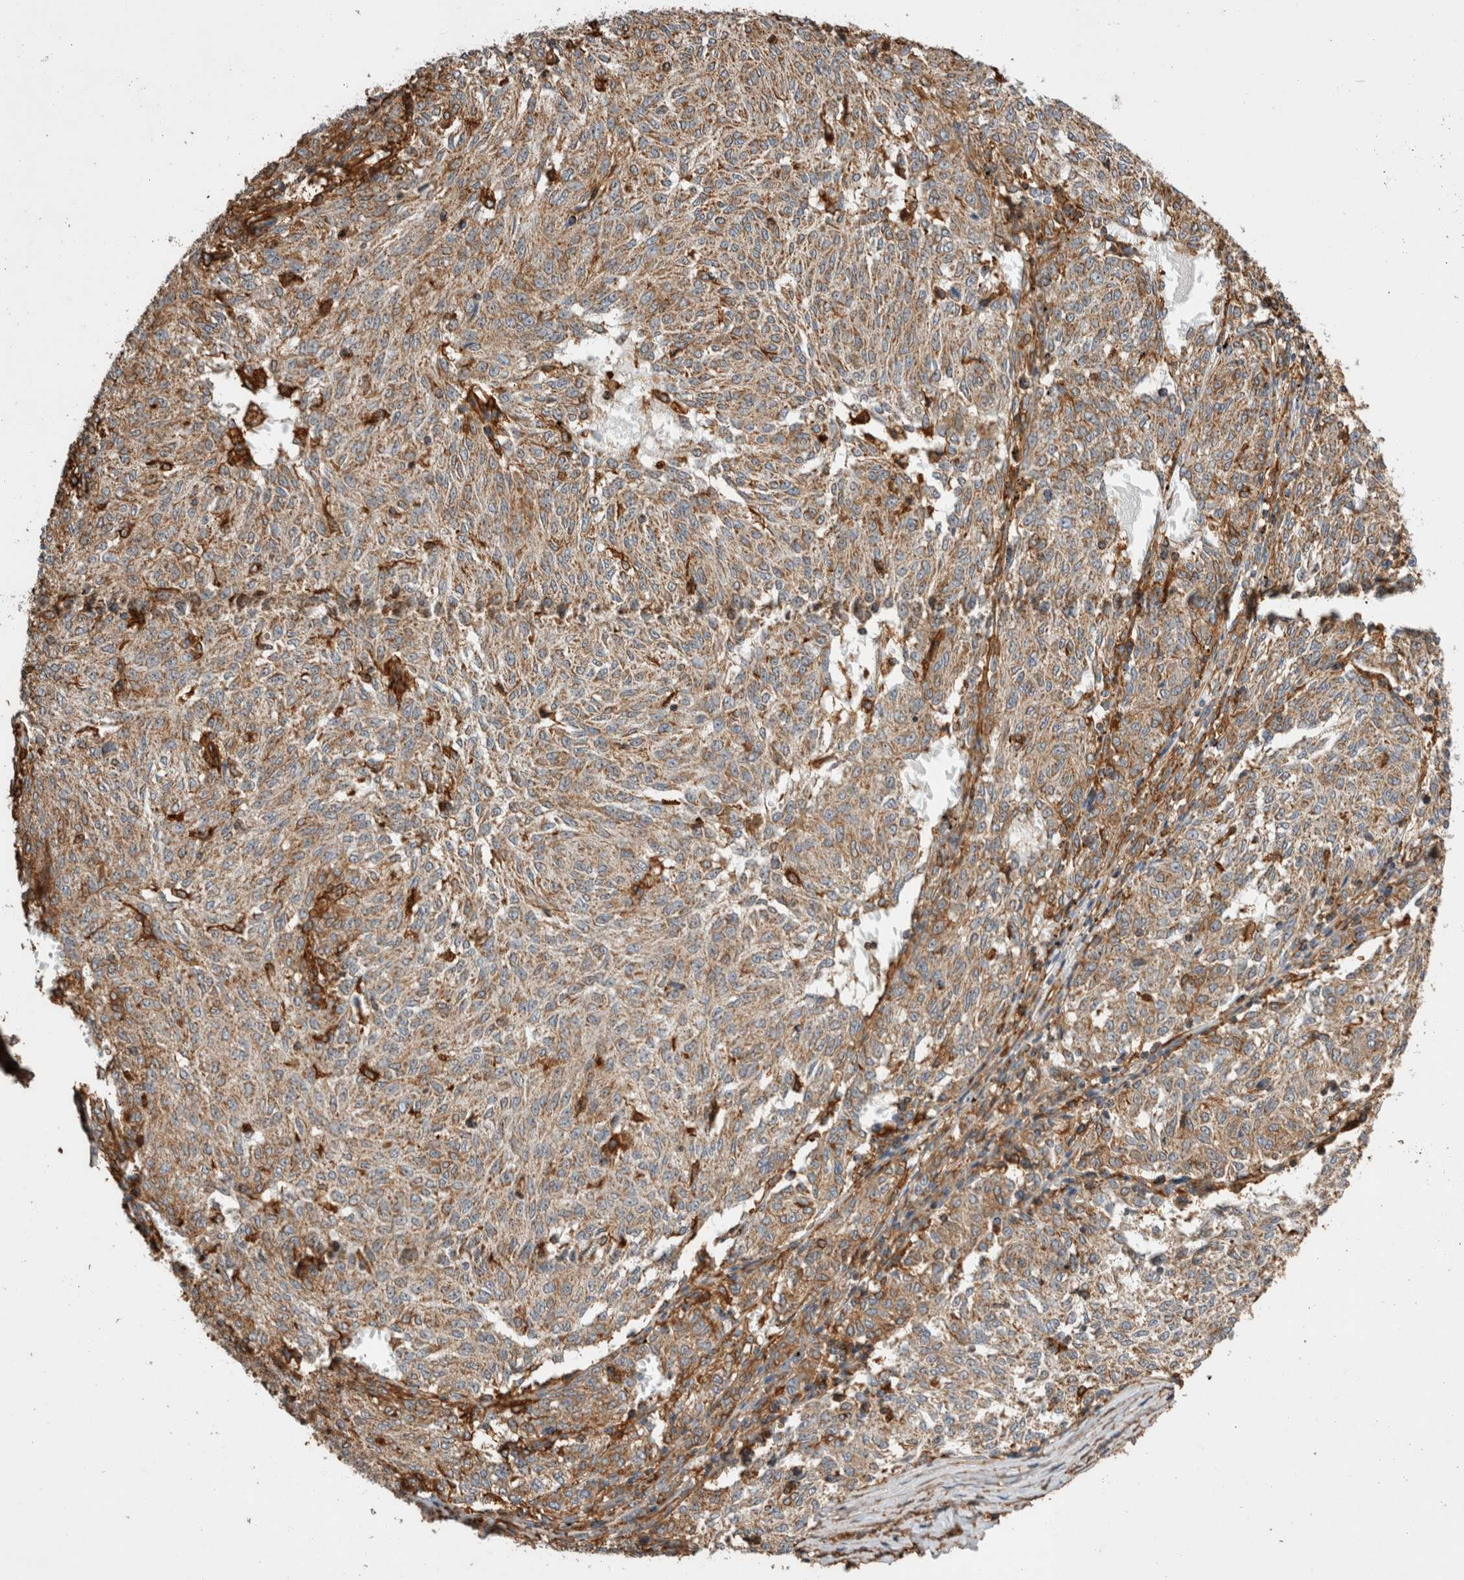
{"staining": {"intensity": "moderate", "quantity": ">75%", "location": "cytoplasmic/membranous"}, "tissue": "melanoma", "cell_type": "Tumor cells", "image_type": "cancer", "snomed": [{"axis": "morphology", "description": "Malignant melanoma, NOS"}, {"axis": "topography", "description": "Skin"}], "caption": "Immunohistochemical staining of human malignant melanoma exhibits moderate cytoplasmic/membranous protein positivity in about >75% of tumor cells. The staining is performed using DAB (3,3'-diaminobenzidine) brown chromogen to label protein expression. The nuclei are counter-stained blue using hematoxylin.", "gene": "ZNF397", "patient": {"sex": "female", "age": 72}}